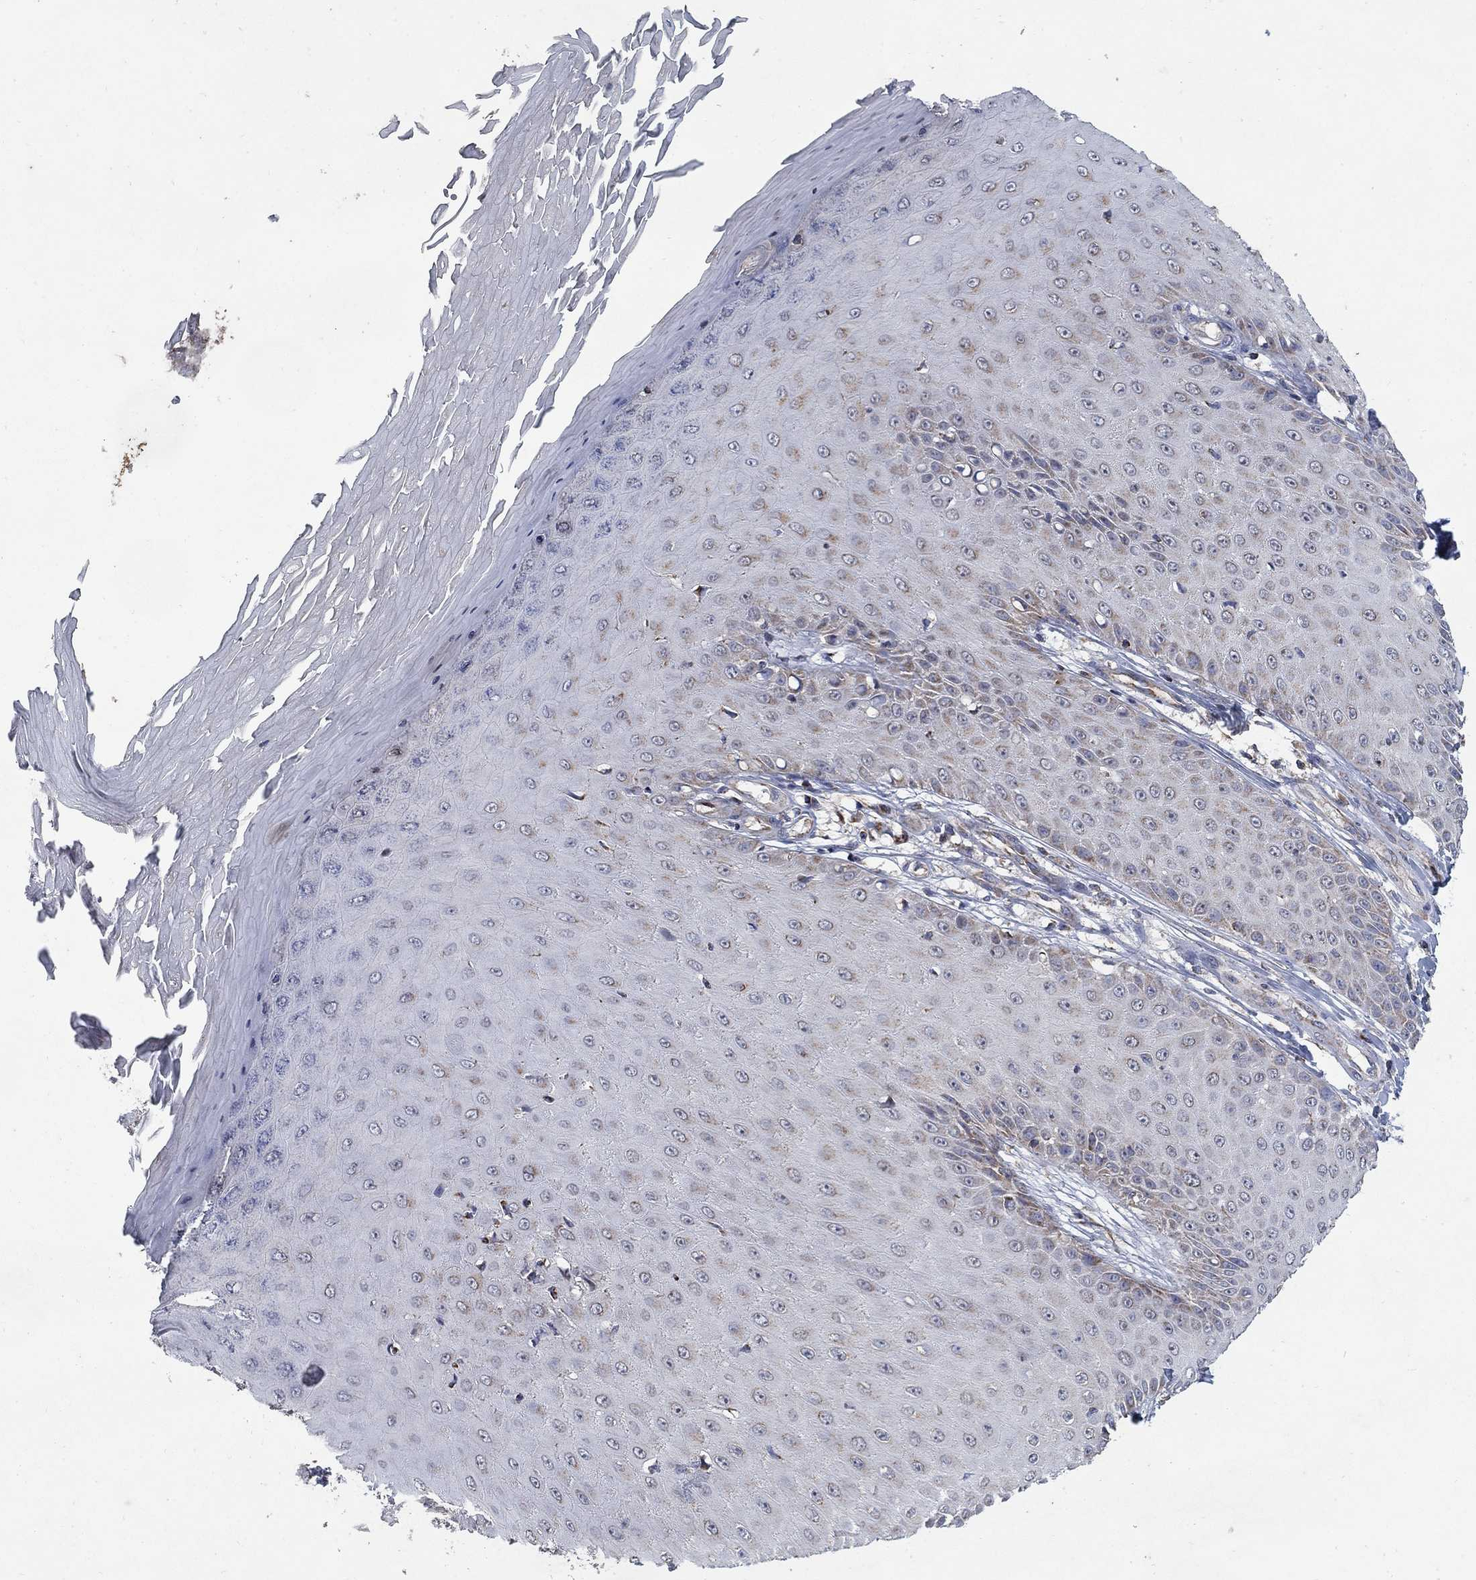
{"staining": {"intensity": "weak", "quantity": "<25%", "location": "cytoplasmic/membranous"}, "tissue": "skin cancer", "cell_type": "Tumor cells", "image_type": "cancer", "snomed": [{"axis": "morphology", "description": "Inflammation, NOS"}, {"axis": "morphology", "description": "Squamous cell carcinoma, NOS"}, {"axis": "topography", "description": "Skin"}], "caption": "Immunohistochemistry (IHC) of squamous cell carcinoma (skin) shows no expression in tumor cells. The staining was performed using DAB to visualize the protein expression in brown, while the nuclei were stained in blue with hematoxylin (Magnification: 20x).", "gene": "GPSM1", "patient": {"sex": "male", "age": 70}}